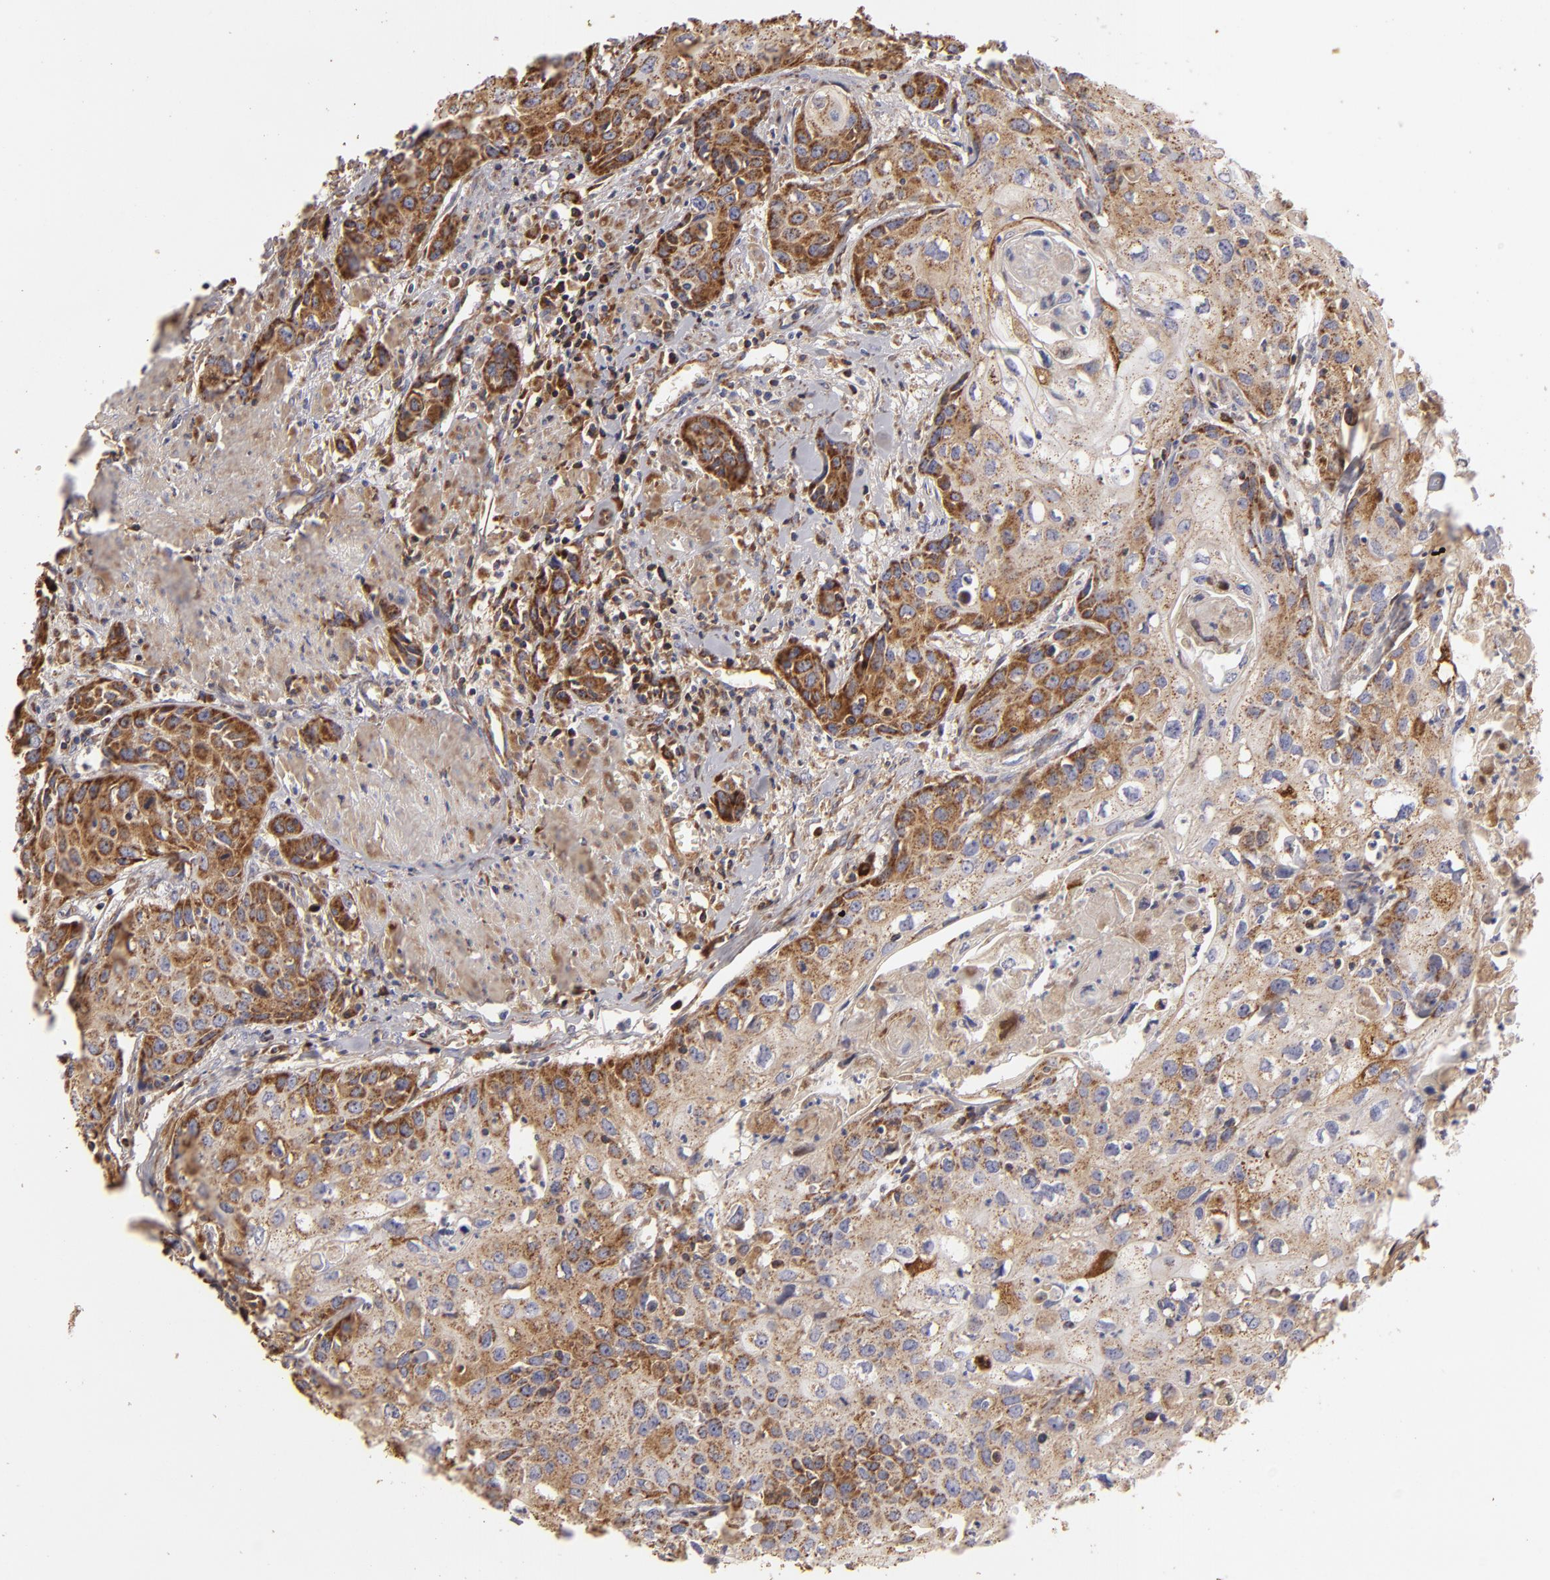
{"staining": {"intensity": "moderate", "quantity": "25%-75%", "location": "cytoplasmic/membranous"}, "tissue": "urothelial cancer", "cell_type": "Tumor cells", "image_type": "cancer", "snomed": [{"axis": "morphology", "description": "Urothelial carcinoma, High grade"}, {"axis": "topography", "description": "Urinary bladder"}], "caption": "Brown immunohistochemical staining in urothelial cancer shows moderate cytoplasmic/membranous expression in about 25%-75% of tumor cells.", "gene": "CFB", "patient": {"sex": "male", "age": 54}}